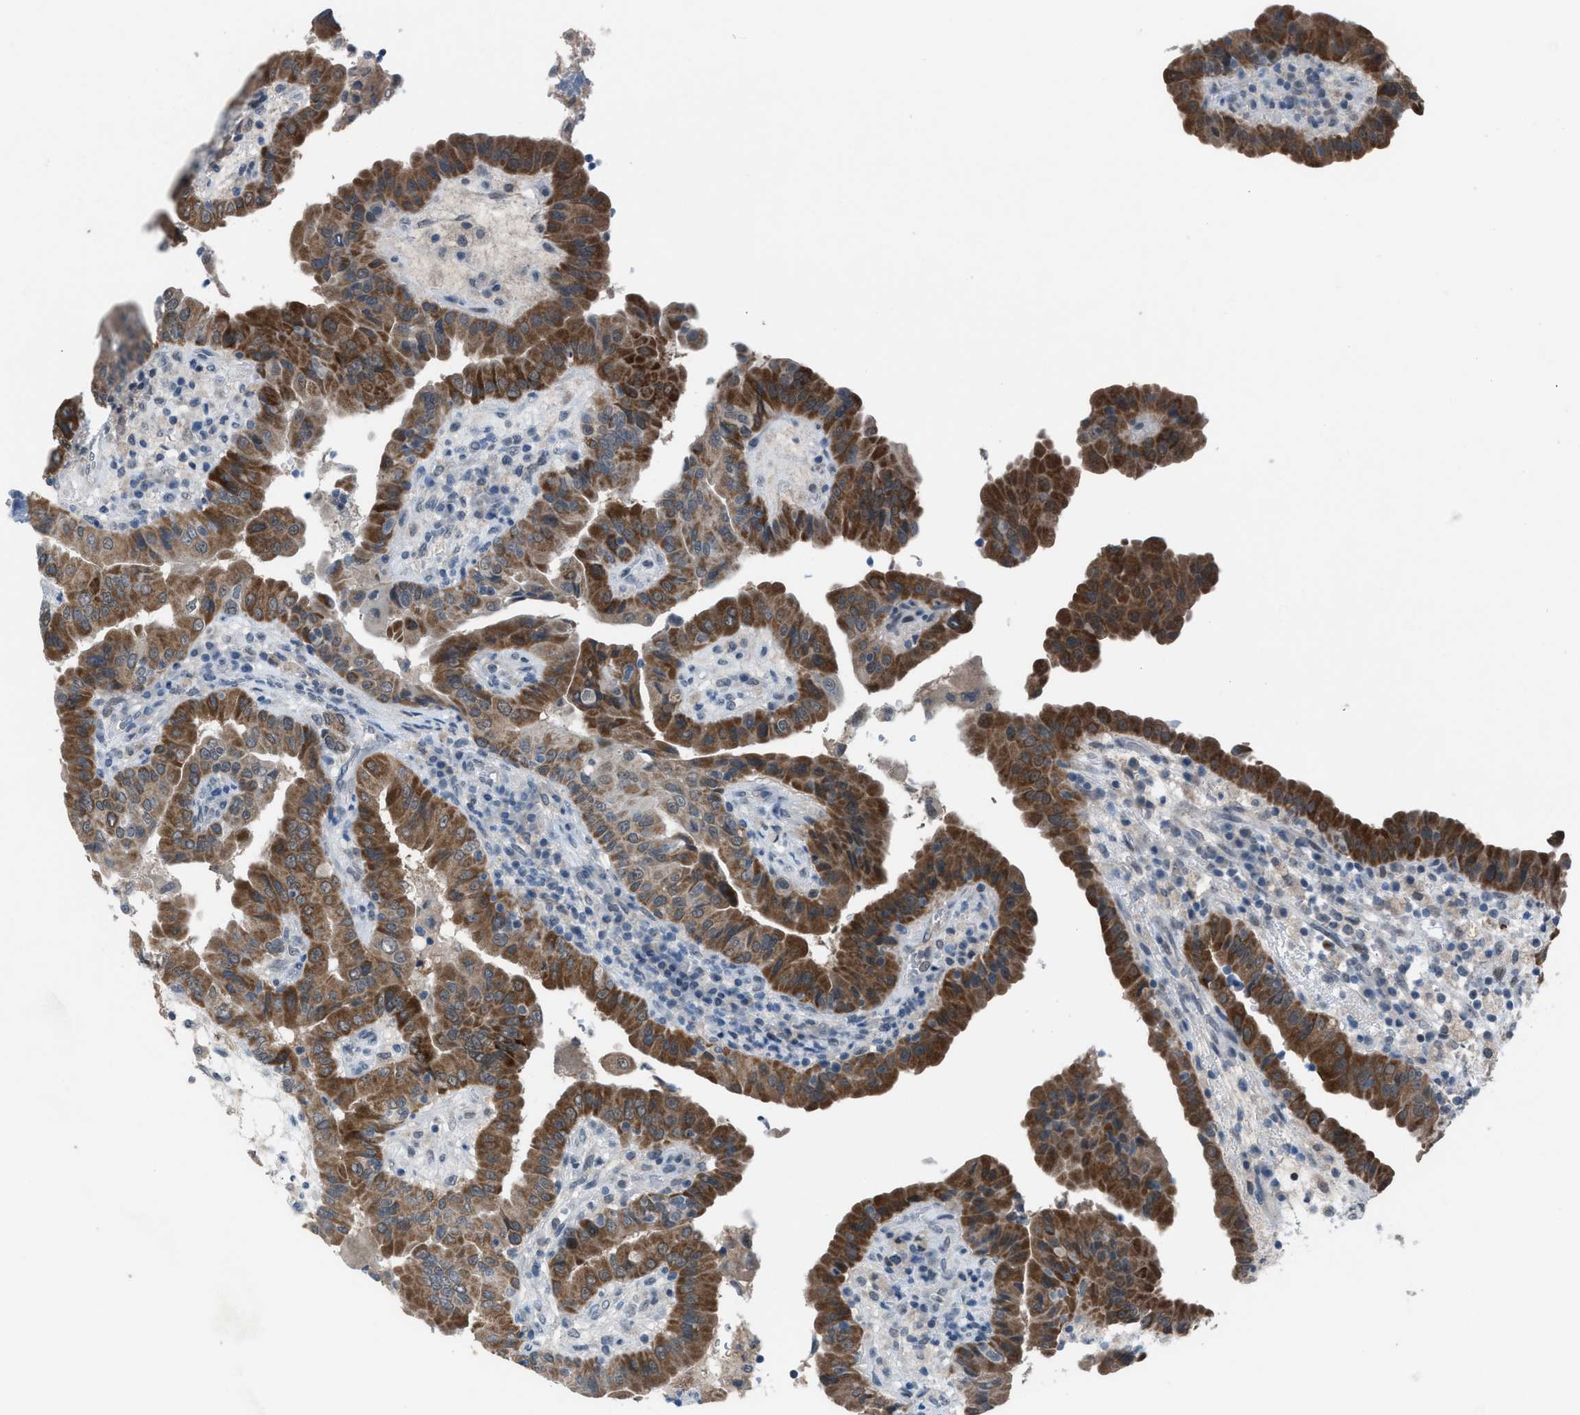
{"staining": {"intensity": "strong", "quantity": ">75%", "location": "cytoplasmic/membranous"}, "tissue": "thyroid cancer", "cell_type": "Tumor cells", "image_type": "cancer", "snomed": [{"axis": "morphology", "description": "Papillary adenocarcinoma, NOS"}, {"axis": "topography", "description": "Thyroid gland"}], "caption": "A histopathology image showing strong cytoplasmic/membranous expression in approximately >75% of tumor cells in papillary adenocarcinoma (thyroid), as visualized by brown immunohistochemical staining.", "gene": "ANAPC11", "patient": {"sex": "male", "age": 33}}